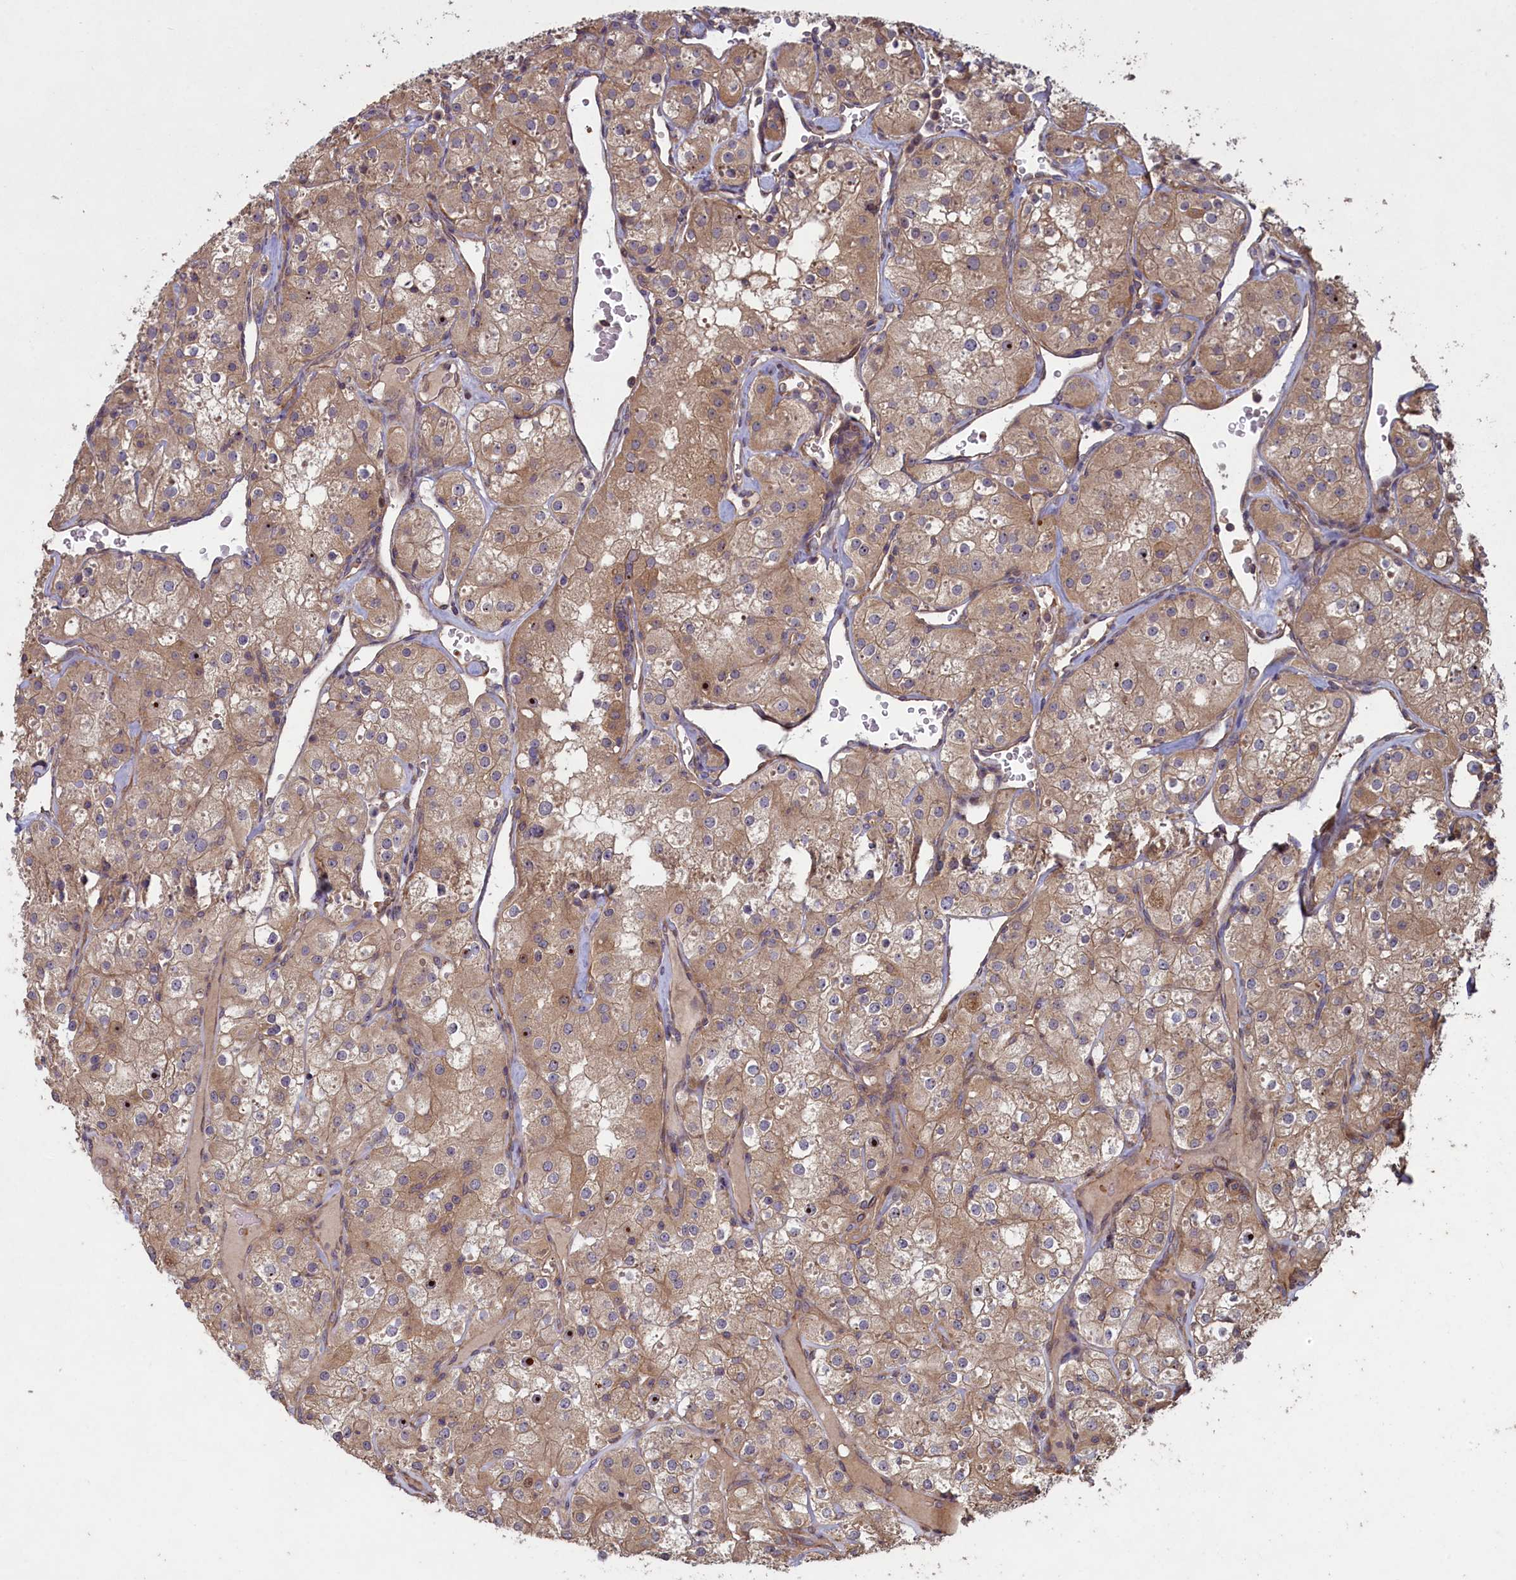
{"staining": {"intensity": "weak", "quantity": ">75%", "location": "cytoplasmic/membranous"}, "tissue": "renal cancer", "cell_type": "Tumor cells", "image_type": "cancer", "snomed": [{"axis": "morphology", "description": "Adenocarcinoma, NOS"}, {"axis": "topography", "description": "Kidney"}], "caption": "Renal adenocarcinoma tissue reveals weak cytoplasmic/membranous expression in approximately >75% of tumor cells The staining is performed using DAB brown chromogen to label protein expression. The nuclei are counter-stained blue using hematoxylin.", "gene": "CIAO2B", "patient": {"sex": "male", "age": 77}}